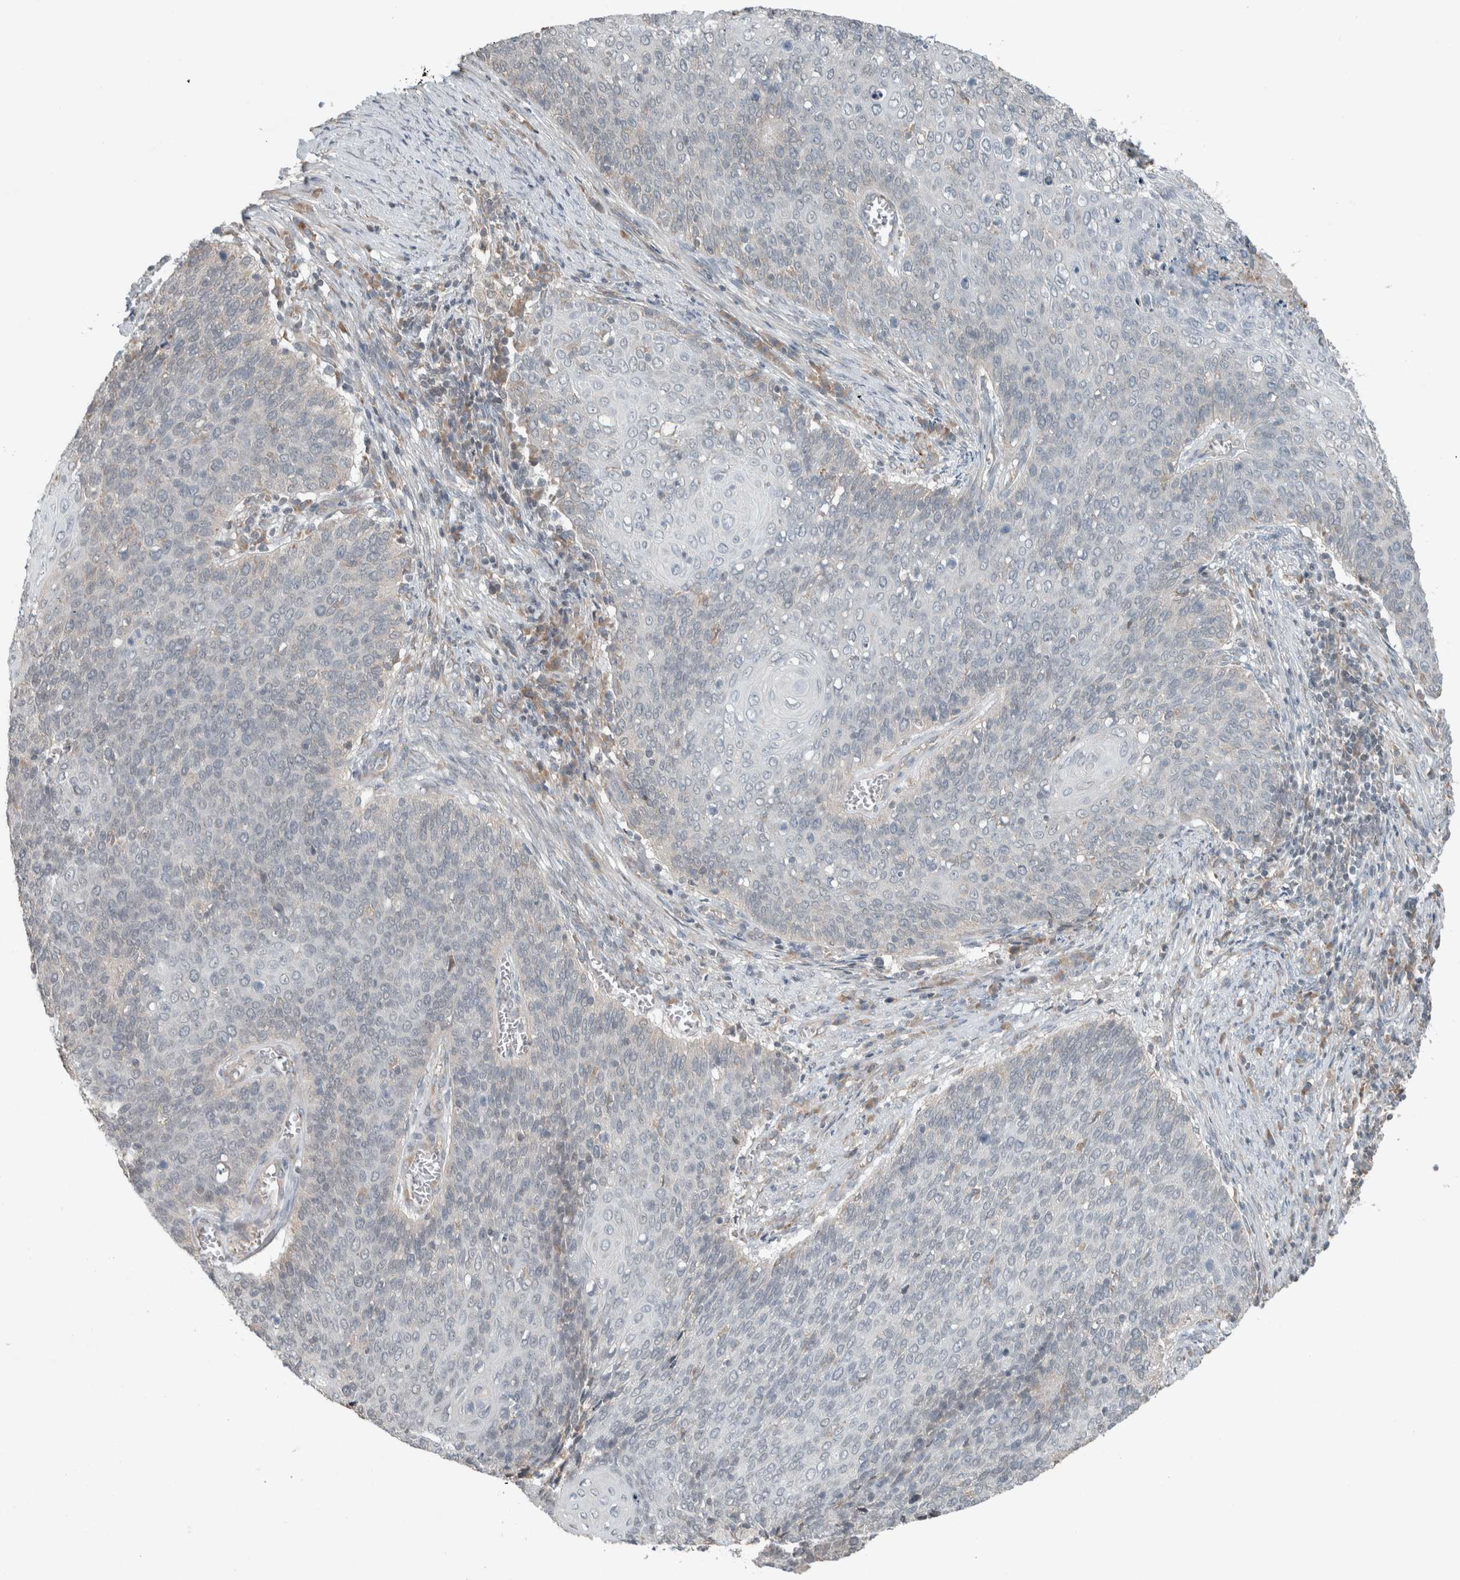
{"staining": {"intensity": "negative", "quantity": "none", "location": "none"}, "tissue": "cervical cancer", "cell_type": "Tumor cells", "image_type": "cancer", "snomed": [{"axis": "morphology", "description": "Squamous cell carcinoma, NOS"}, {"axis": "topography", "description": "Cervix"}], "caption": "IHC of human squamous cell carcinoma (cervical) demonstrates no expression in tumor cells.", "gene": "JADE2", "patient": {"sex": "female", "age": 39}}